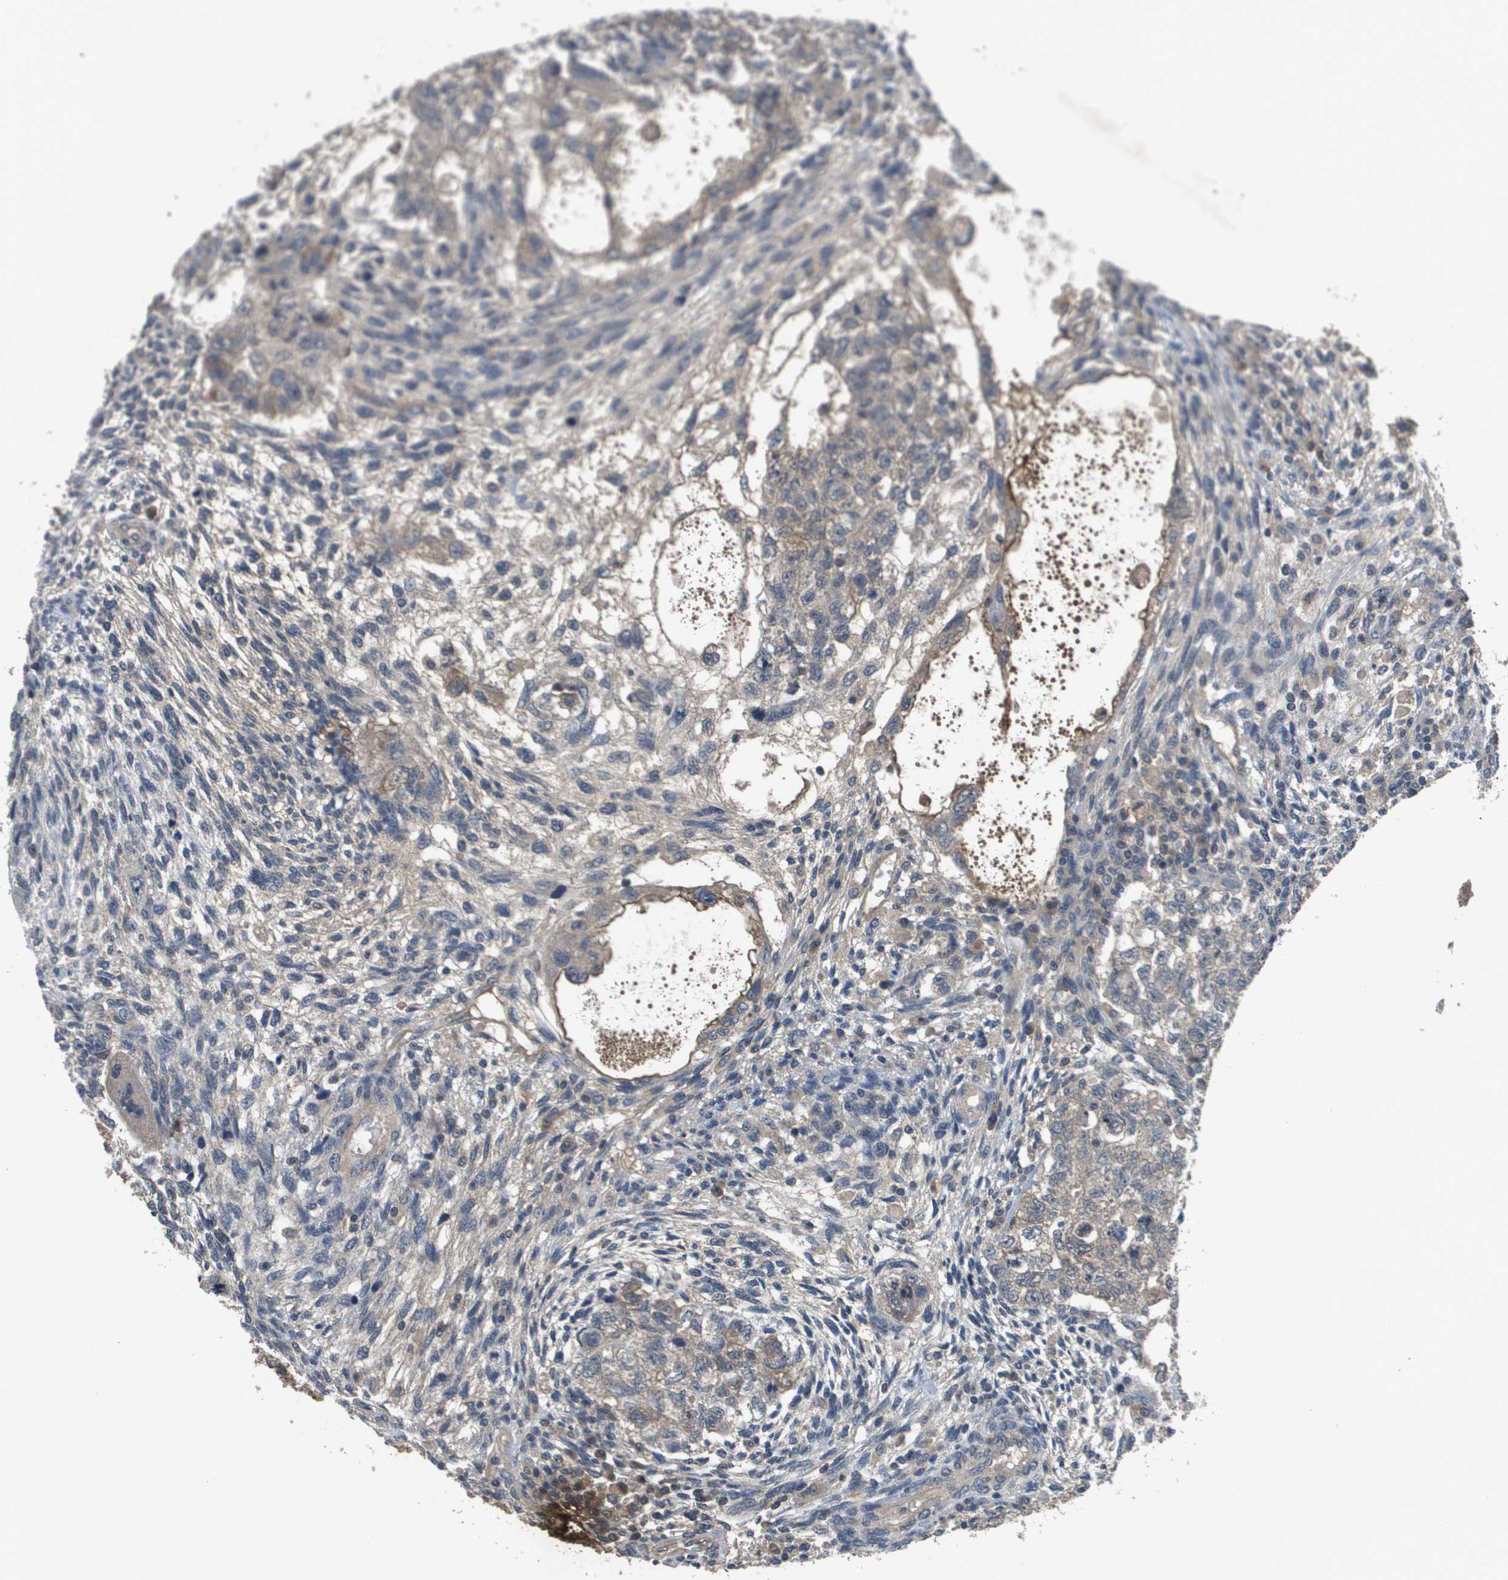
{"staining": {"intensity": "weak", "quantity": "25%-75%", "location": "cytoplasmic/membranous"}, "tissue": "testis cancer", "cell_type": "Tumor cells", "image_type": "cancer", "snomed": [{"axis": "morphology", "description": "Normal tissue, NOS"}, {"axis": "morphology", "description": "Carcinoma, Embryonal, NOS"}, {"axis": "topography", "description": "Testis"}], "caption": "A brown stain labels weak cytoplasmic/membranous positivity of a protein in testis cancer tumor cells.", "gene": "PROC", "patient": {"sex": "male", "age": 36}}